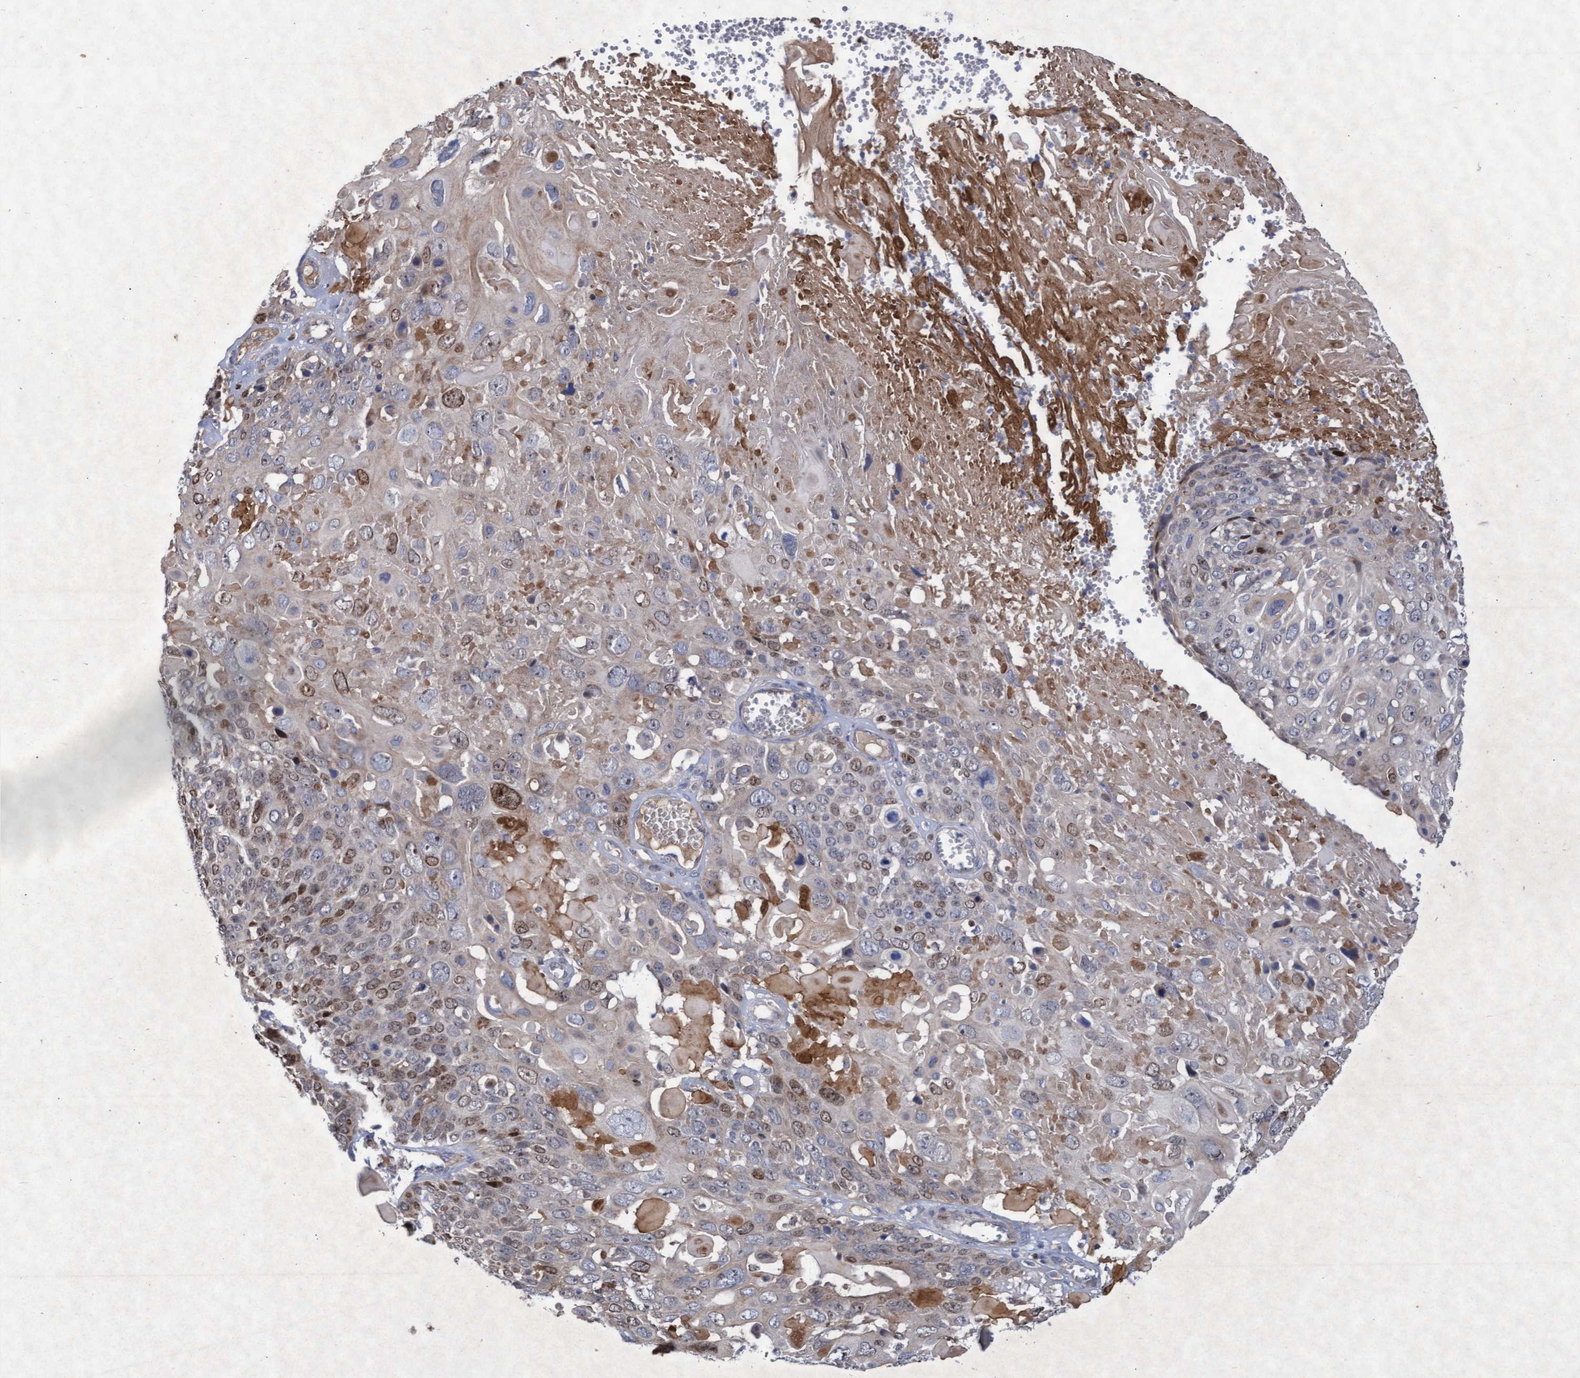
{"staining": {"intensity": "weak", "quantity": "25%-75%", "location": "cytoplasmic/membranous,nuclear"}, "tissue": "cervical cancer", "cell_type": "Tumor cells", "image_type": "cancer", "snomed": [{"axis": "morphology", "description": "Squamous cell carcinoma, NOS"}, {"axis": "topography", "description": "Cervix"}], "caption": "Immunohistochemistry micrograph of human cervical cancer (squamous cell carcinoma) stained for a protein (brown), which shows low levels of weak cytoplasmic/membranous and nuclear staining in approximately 25%-75% of tumor cells.", "gene": "ABCF2", "patient": {"sex": "female", "age": 74}}